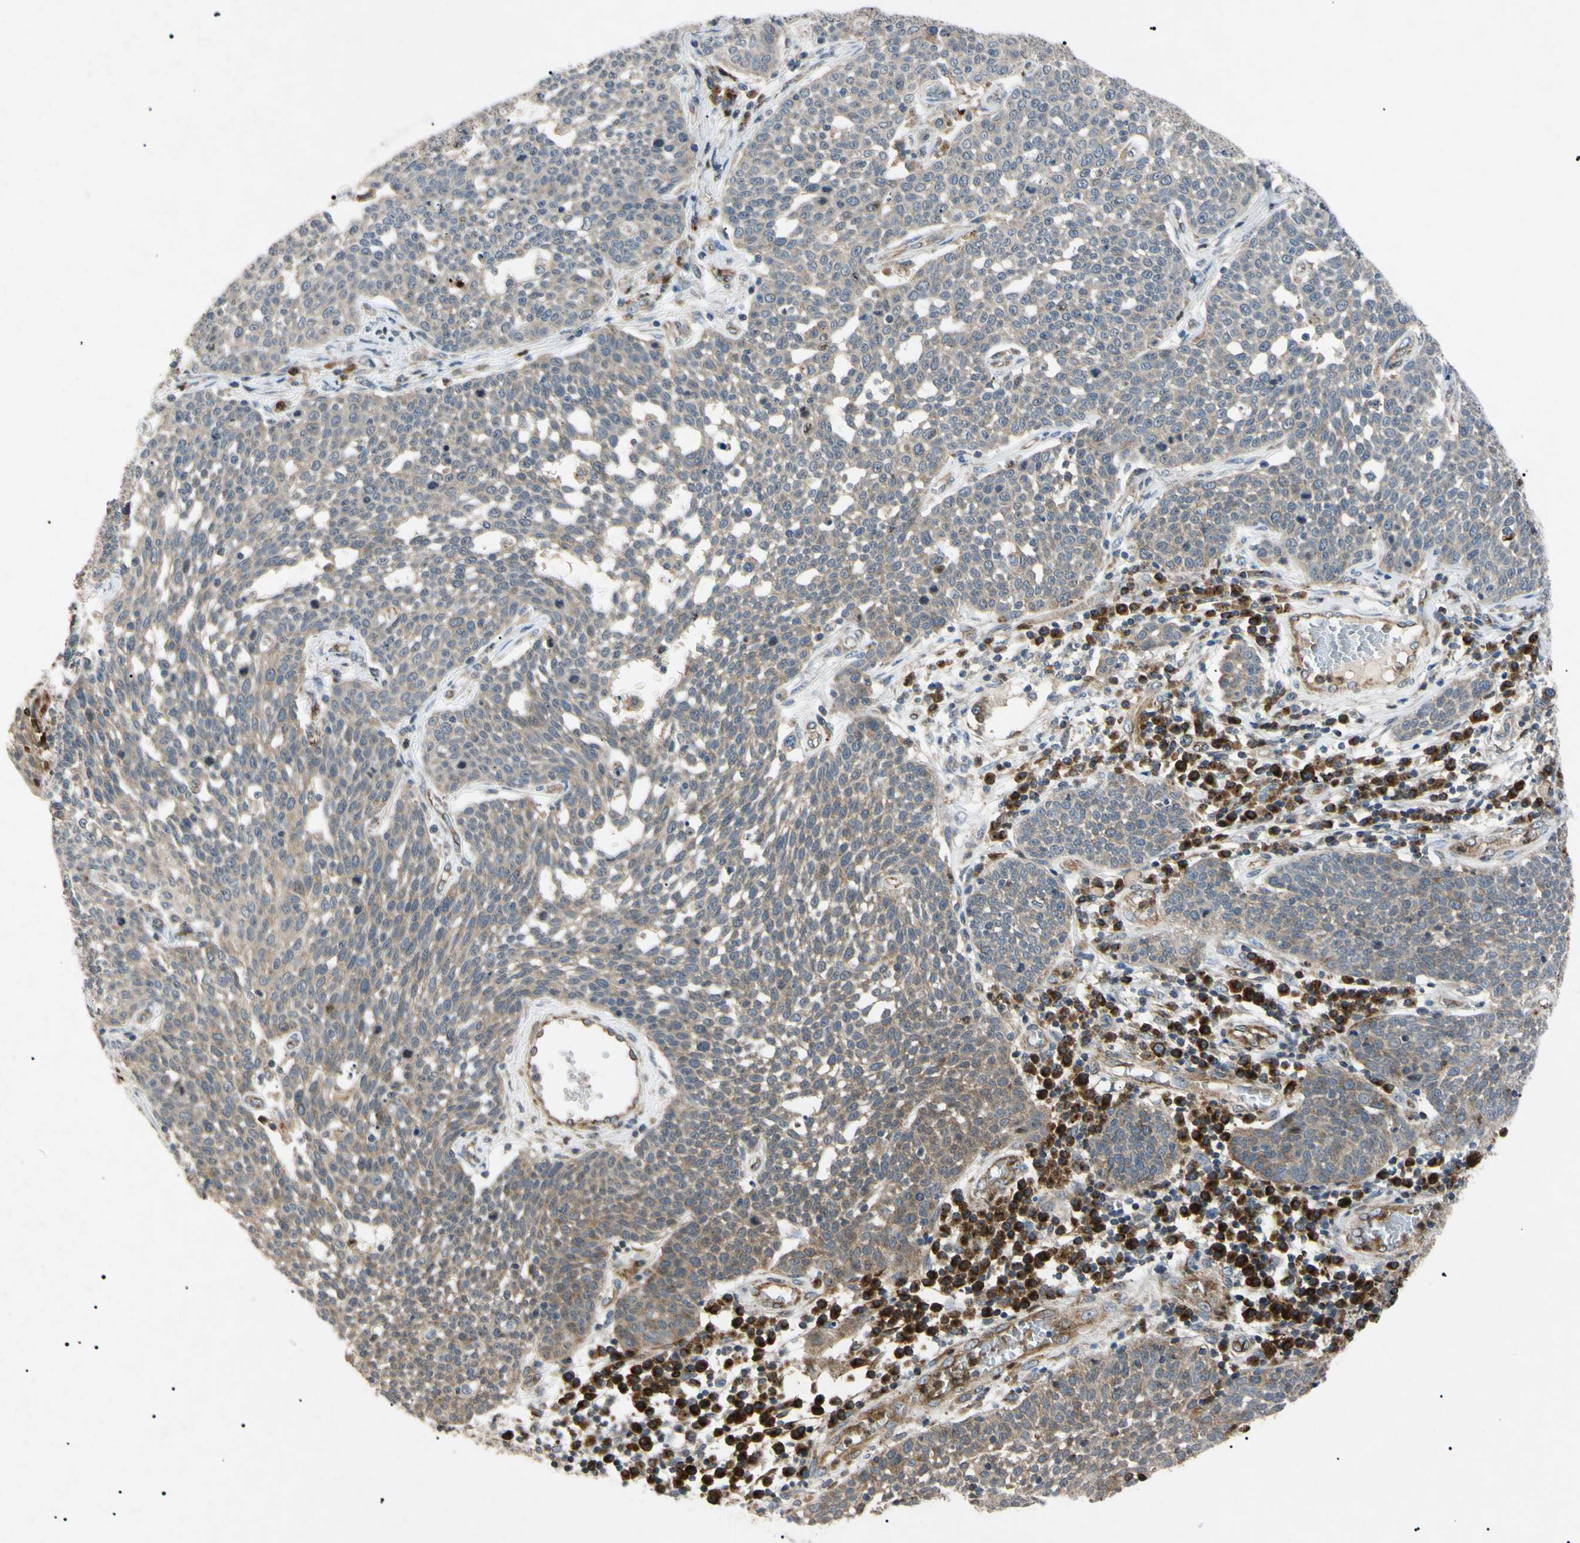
{"staining": {"intensity": "weak", "quantity": "25%-75%", "location": "cytoplasmic/membranous"}, "tissue": "cervical cancer", "cell_type": "Tumor cells", "image_type": "cancer", "snomed": [{"axis": "morphology", "description": "Squamous cell carcinoma, NOS"}, {"axis": "topography", "description": "Cervix"}], "caption": "The photomicrograph reveals a brown stain indicating the presence of a protein in the cytoplasmic/membranous of tumor cells in squamous cell carcinoma (cervical).", "gene": "TUBB4A", "patient": {"sex": "female", "age": 34}}